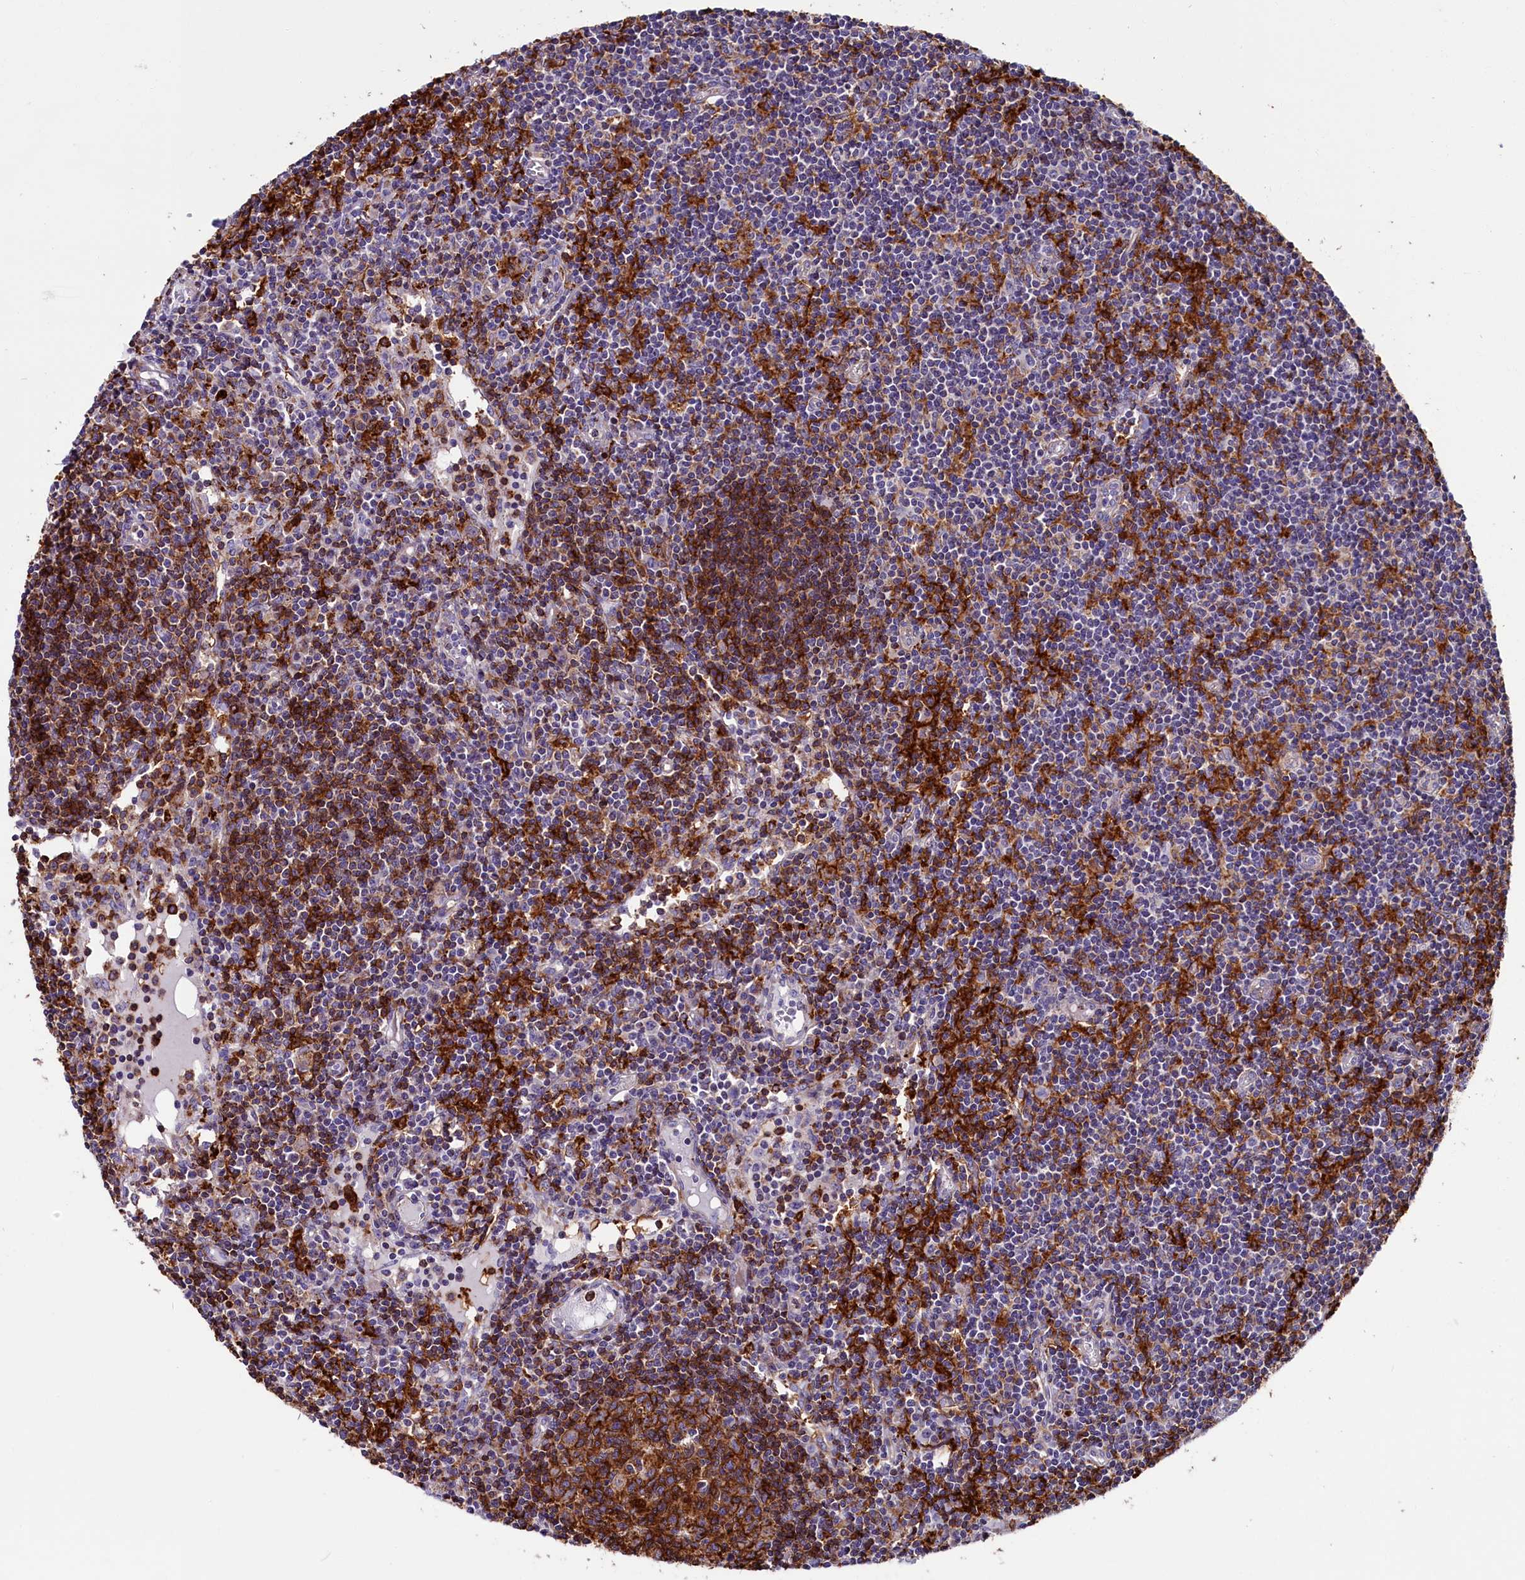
{"staining": {"intensity": "moderate", "quantity": ">75%", "location": "cytoplasmic/membranous"}, "tissue": "lymph node", "cell_type": "Germinal center cells", "image_type": "normal", "snomed": [{"axis": "morphology", "description": "Normal tissue, NOS"}, {"axis": "topography", "description": "Lymph node"}], "caption": "The immunohistochemical stain highlights moderate cytoplasmic/membranous positivity in germinal center cells of unremarkable lymph node. (DAB (3,3'-diaminobenzidine) = brown stain, brightfield microscopy at high magnification).", "gene": "IL20RA", "patient": {"sex": "female", "age": 55}}